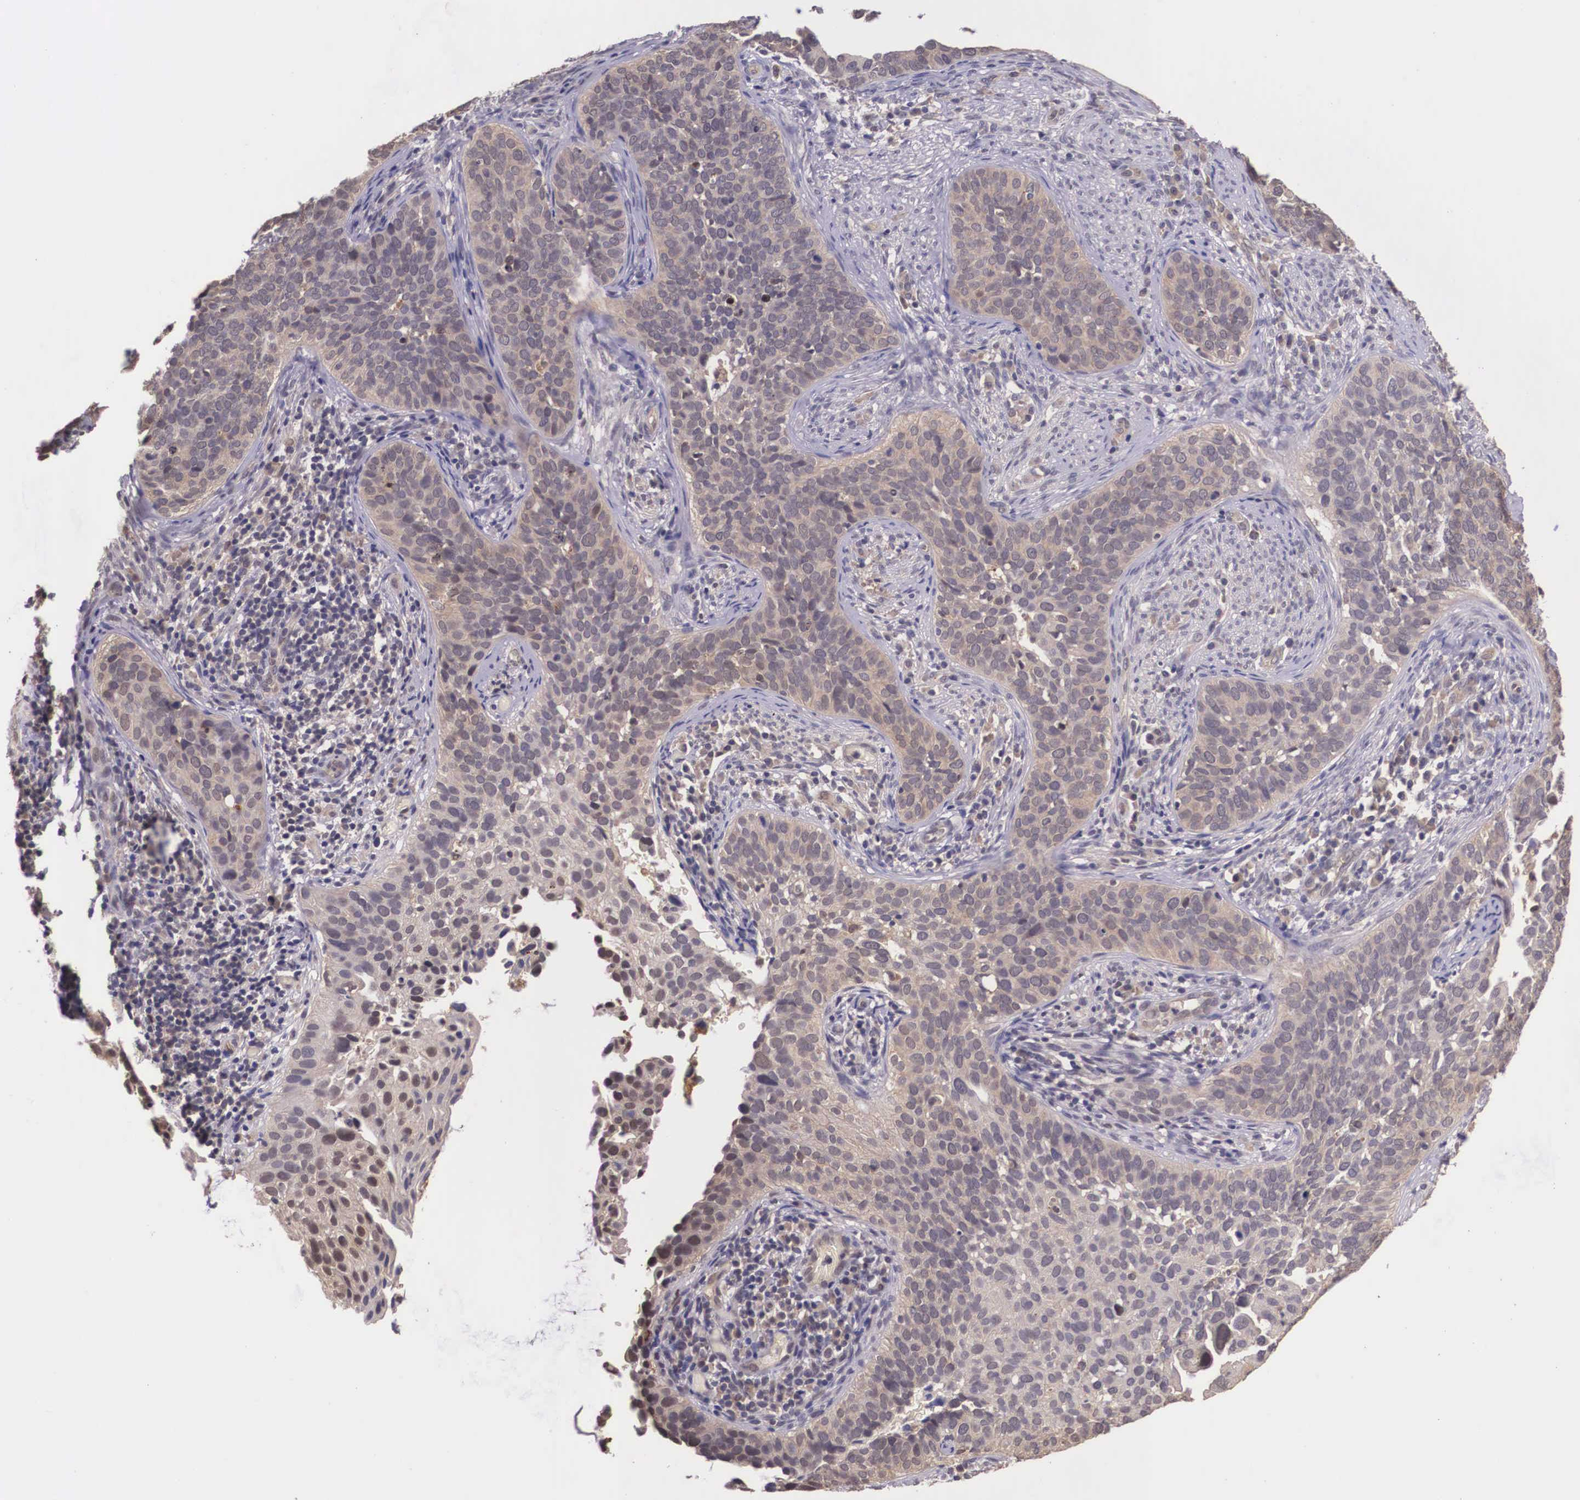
{"staining": {"intensity": "weak", "quantity": ">75%", "location": "cytoplasmic/membranous"}, "tissue": "cervical cancer", "cell_type": "Tumor cells", "image_type": "cancer", "snomed": [{"axis": "morphology", "description": "Squamous cell carcinoma, NOS"}, {"axis": "topography", "description": "Cervix"}], "caption": "Cervical cancer stained with a brown dye displays weak cytoplasmic/membranous positive expression in about >75% of tumor cells.", "gene": "VASH1", "patient": {"sex": "female", "age": 31}}